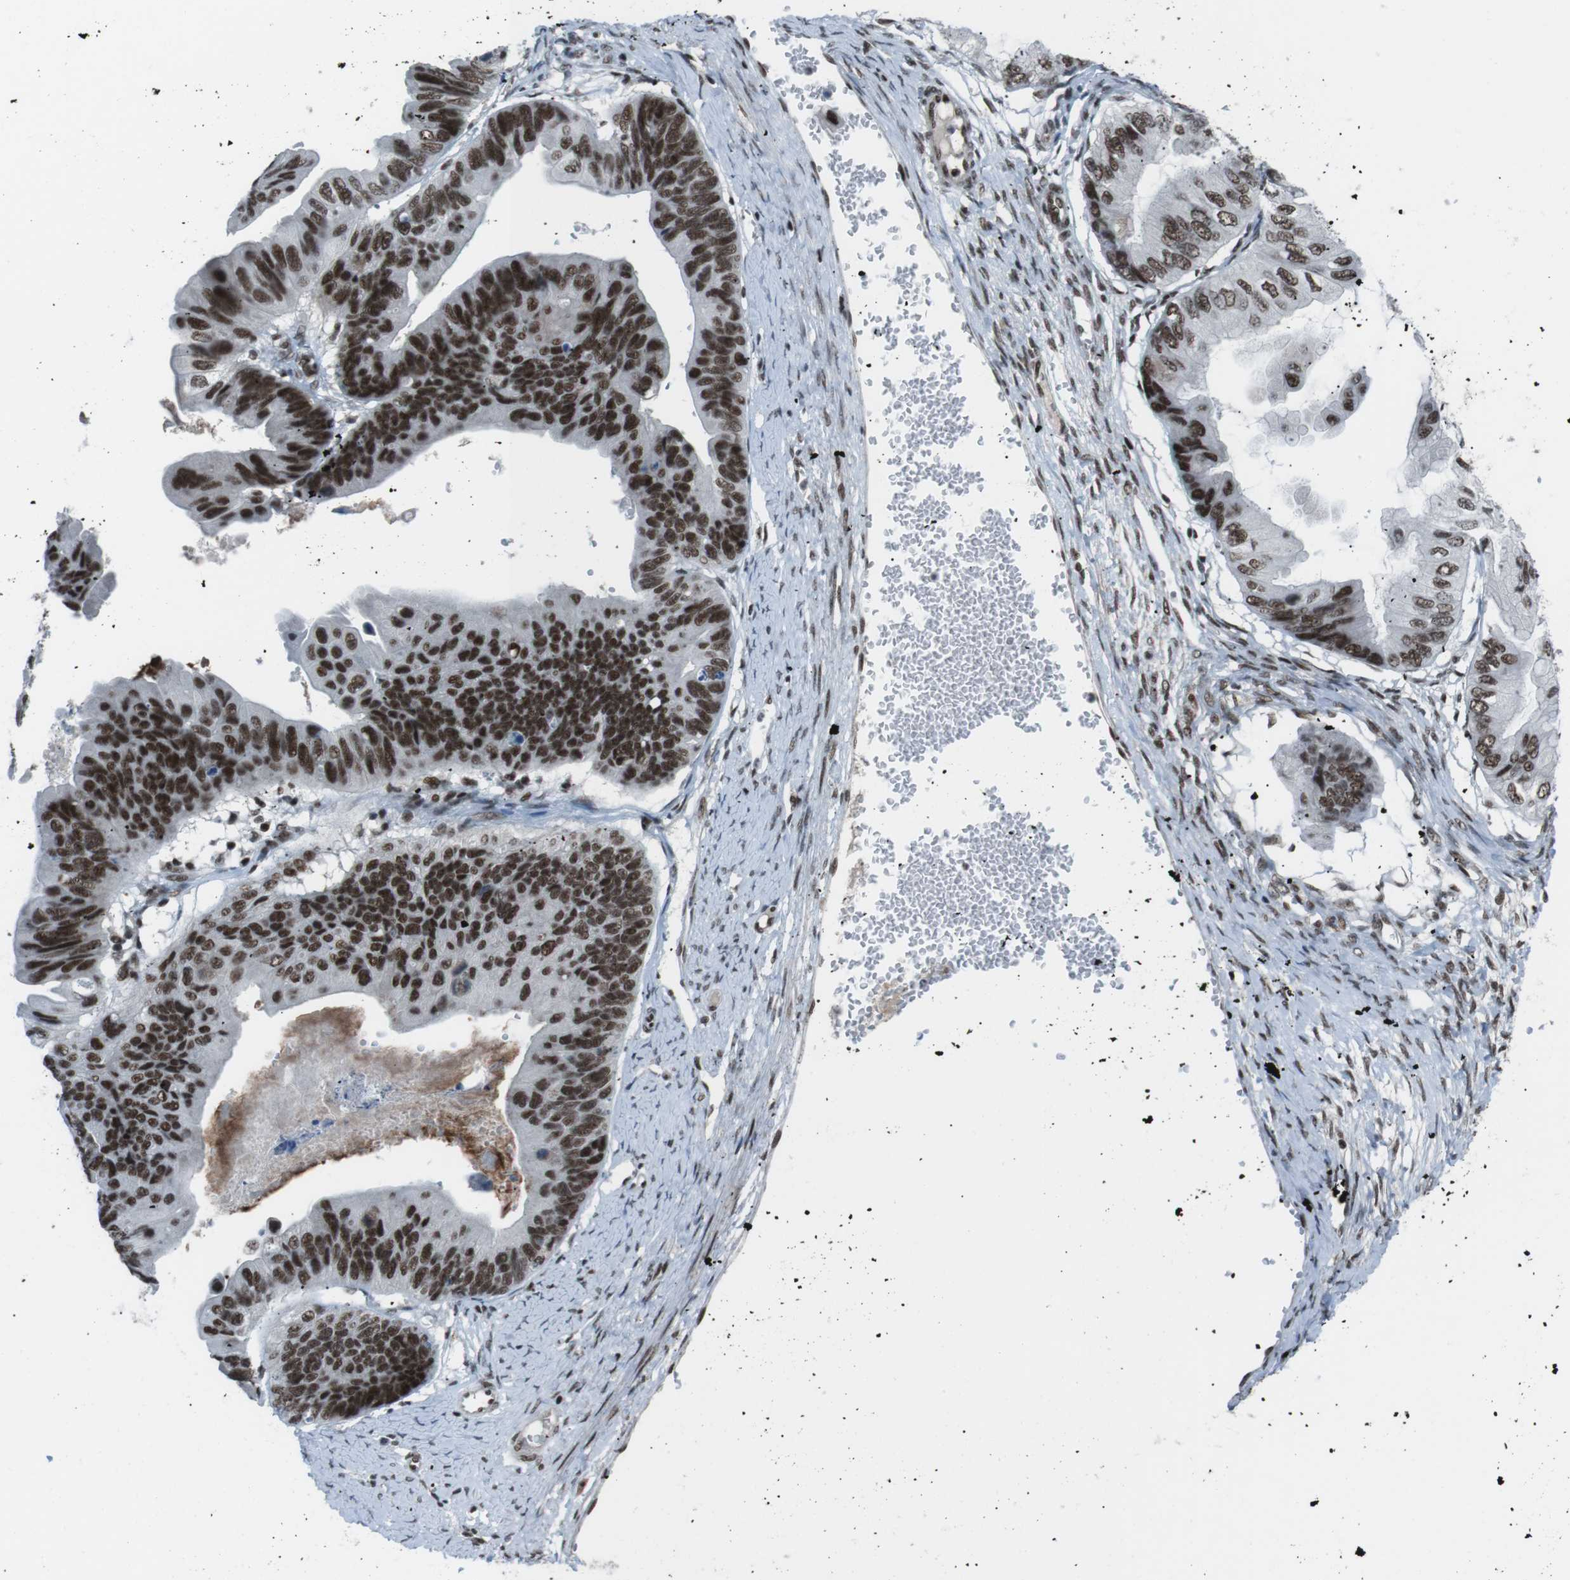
{"staining": {"intensity": "strong", "quantity": ">75%", "location": "nuclear"}, "tissue": "ovarian cancer", "cell_type": "Tumor cells", "image_type": "cancer", "snomed": [{"axis": "morphology", "description": "Cystadenocarcinoma, mucinous, NOS"}, {"axis": "topography", "description": "Ovary"}], "caption": "Ovarian cancer (mucinous cystadenocarcinoma) stained for a protein (brown) demonstrates strong nuclear positive staining in approximately >75% of tumor cells.", "gene": "TAF1", "patient": {"sex": "female", "age": 61}}